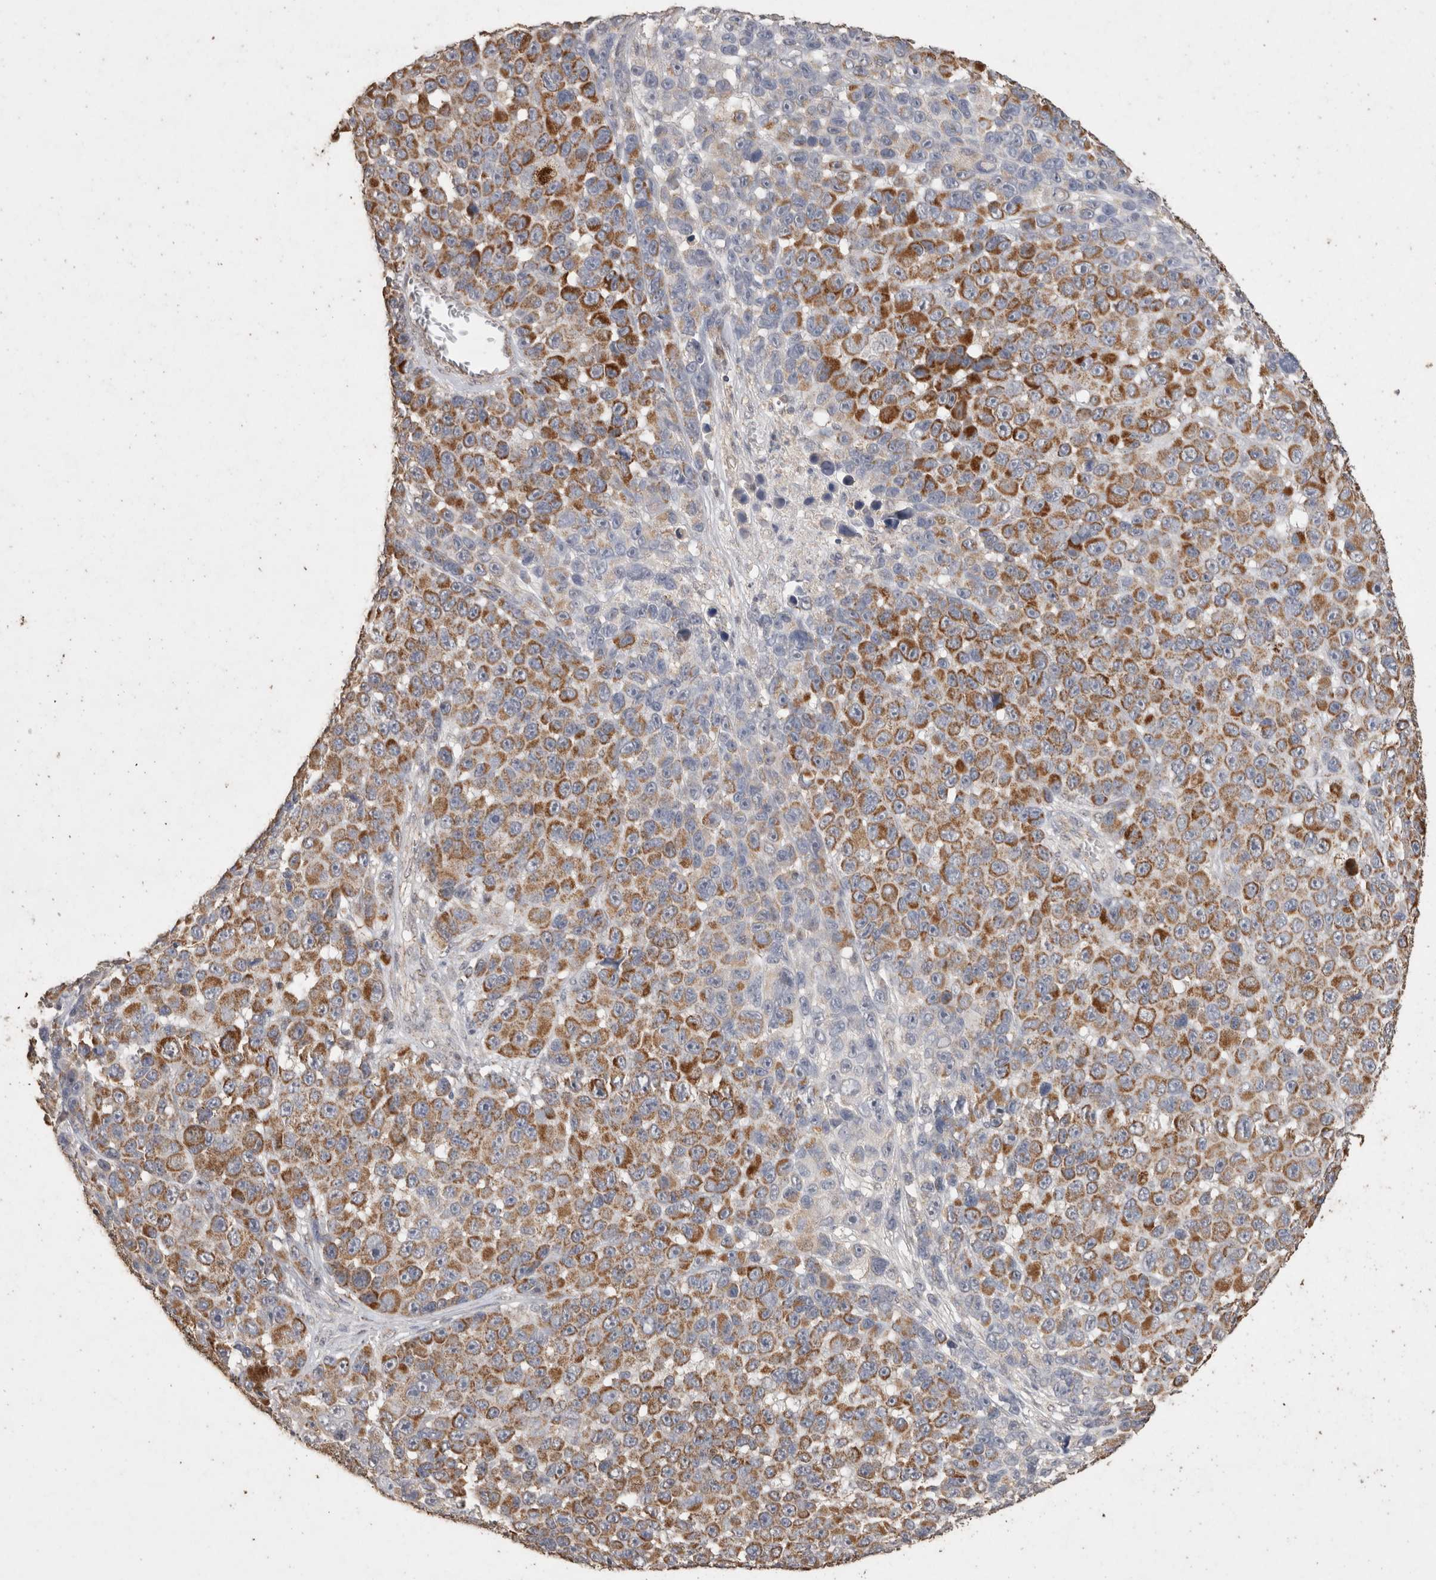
{"staining": {"intensity": "moderate", "quantity": ">75%", "location": "cytoplasmic/membranous"}, "tissue": "melanoma", "cell_type": "Tumor cells", "image_type": "cancer", "snomed": [{"axis": "morphology", "description": "Malignant melanoma, NOS"}, {"axis": "topography", "description": "Skin"}], "caption": "Immunohistochemical staining of human melanoma exhibits medium levels of moderate cytoplasmic/membranous protein positivity in approximately >75% of tumor cells.", "gene": "ACADM", "patient": {"sex": "male", "age": 53}}